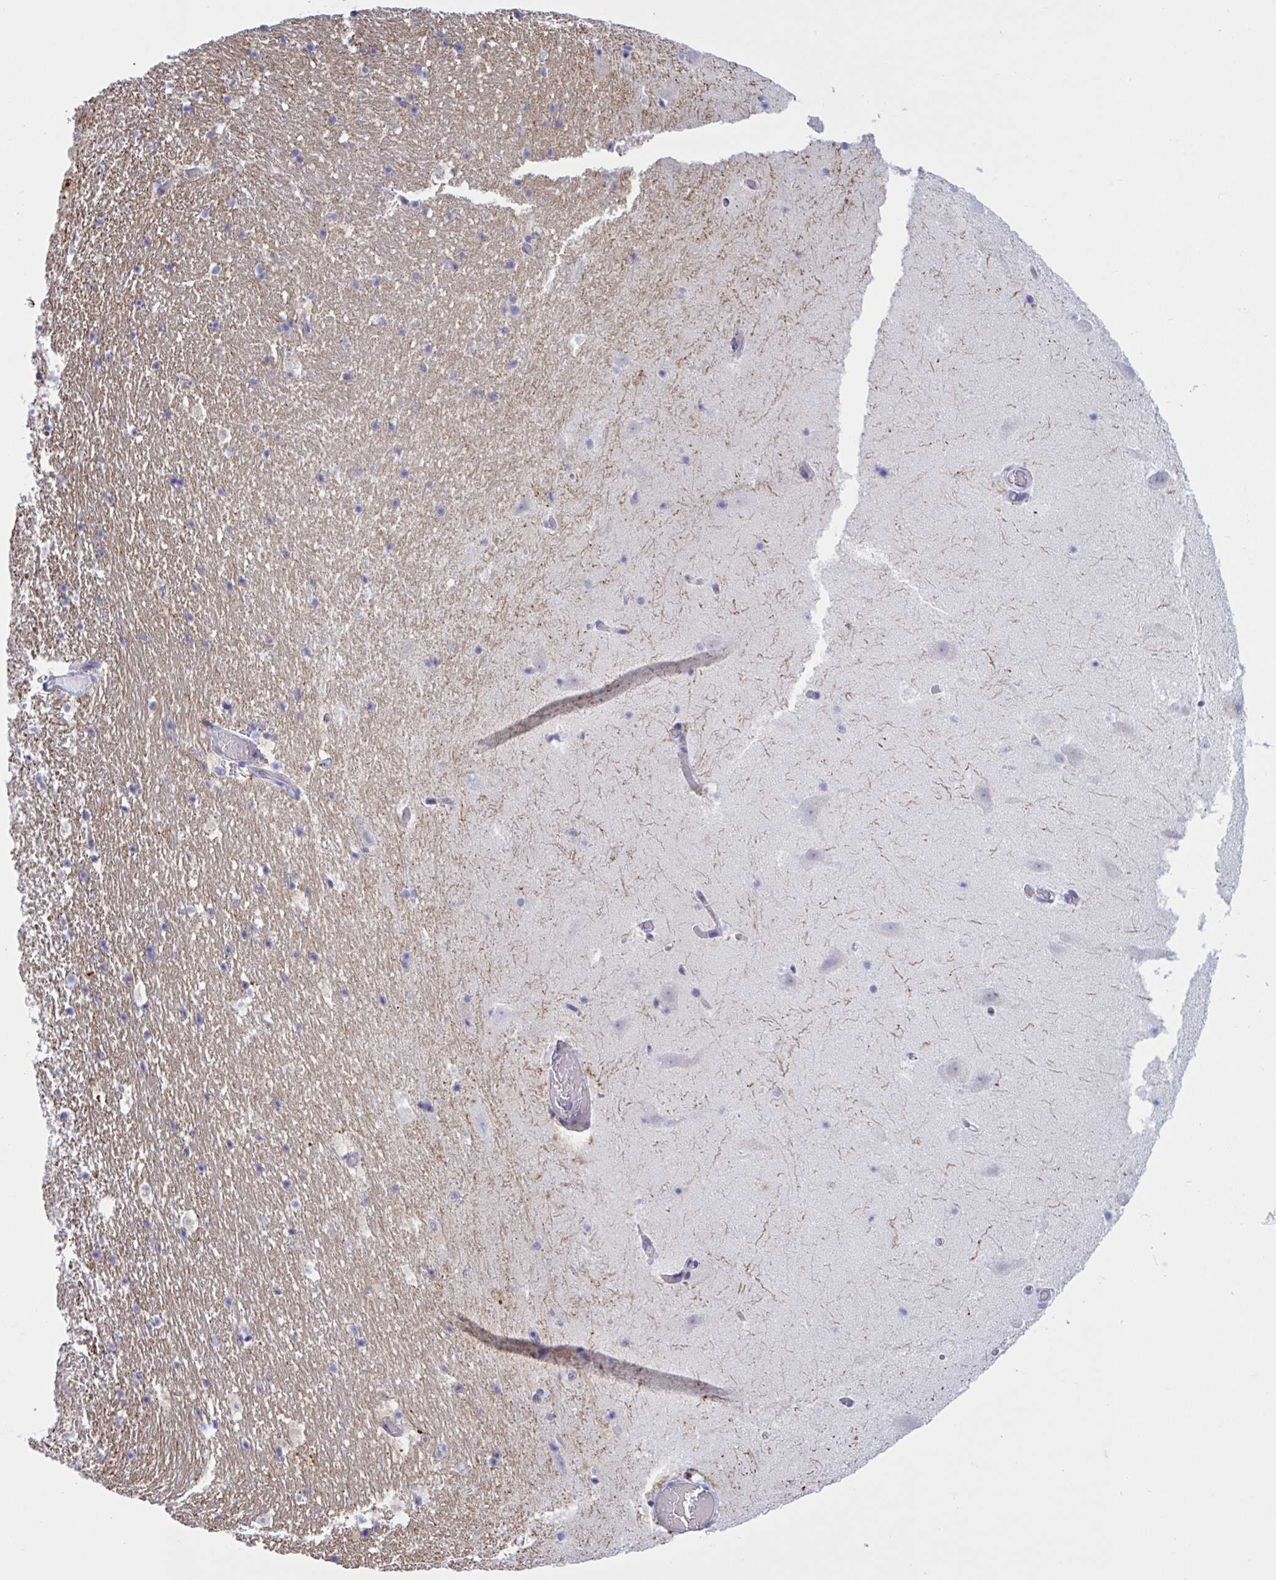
{"staining": {"intensity": "negative", "quantity": "none", "location": "none"}, "tissue": "hippocampus", "cell_type": "Glial cells", "image_type": "normal", "snomed": [{"axis": "morphology", "description": "Normal tissue, NOS"}, {"axis": "topography", "description": "Hippocampus"}], "caption": "Glial cells show no significant protein positivity in benign hippocampus.", "gene": "OXLD1", "patient": {"sex": "female", "age": 42}}